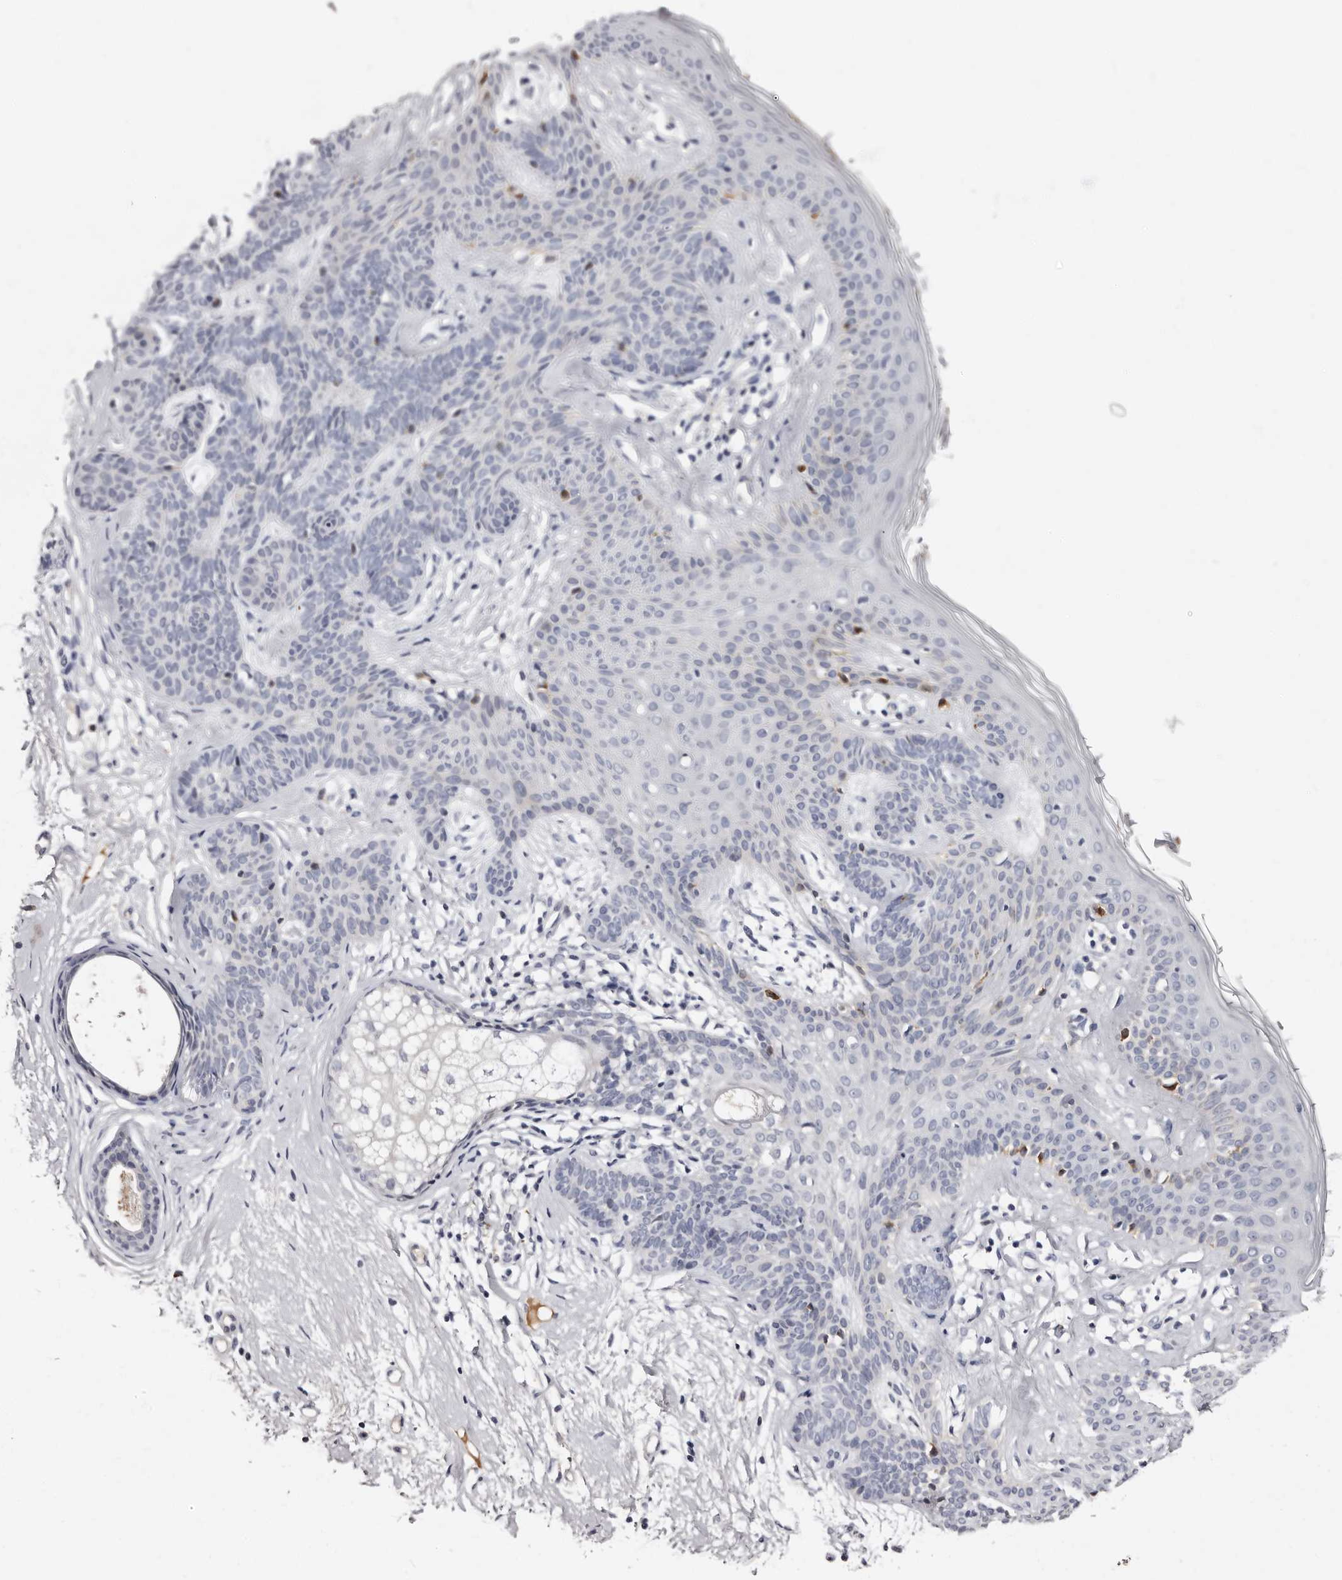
{"staining": {"intensity": "negative", "quantity": "none", "location": "none"}, "tissue": "skin cancer", "cell_type": "Tumor cells", "image_type": "cancer", "snomed": [{"axis": "morphology", "description": "Developmental malformation"}, {"axis": "morphology", "description": "Basal cell carcinoma"}, {"axis": "topography", "description": "Skin"}], "caption": "IHC histopathology image of neoplastic tissue: human skin cancer (basal cell carcinoma) stained with DAB demonstrates no significant protein staining in tumor cells.", "gene": "TBC1D22B", "patient": {"sex": "female", "age": 62}}